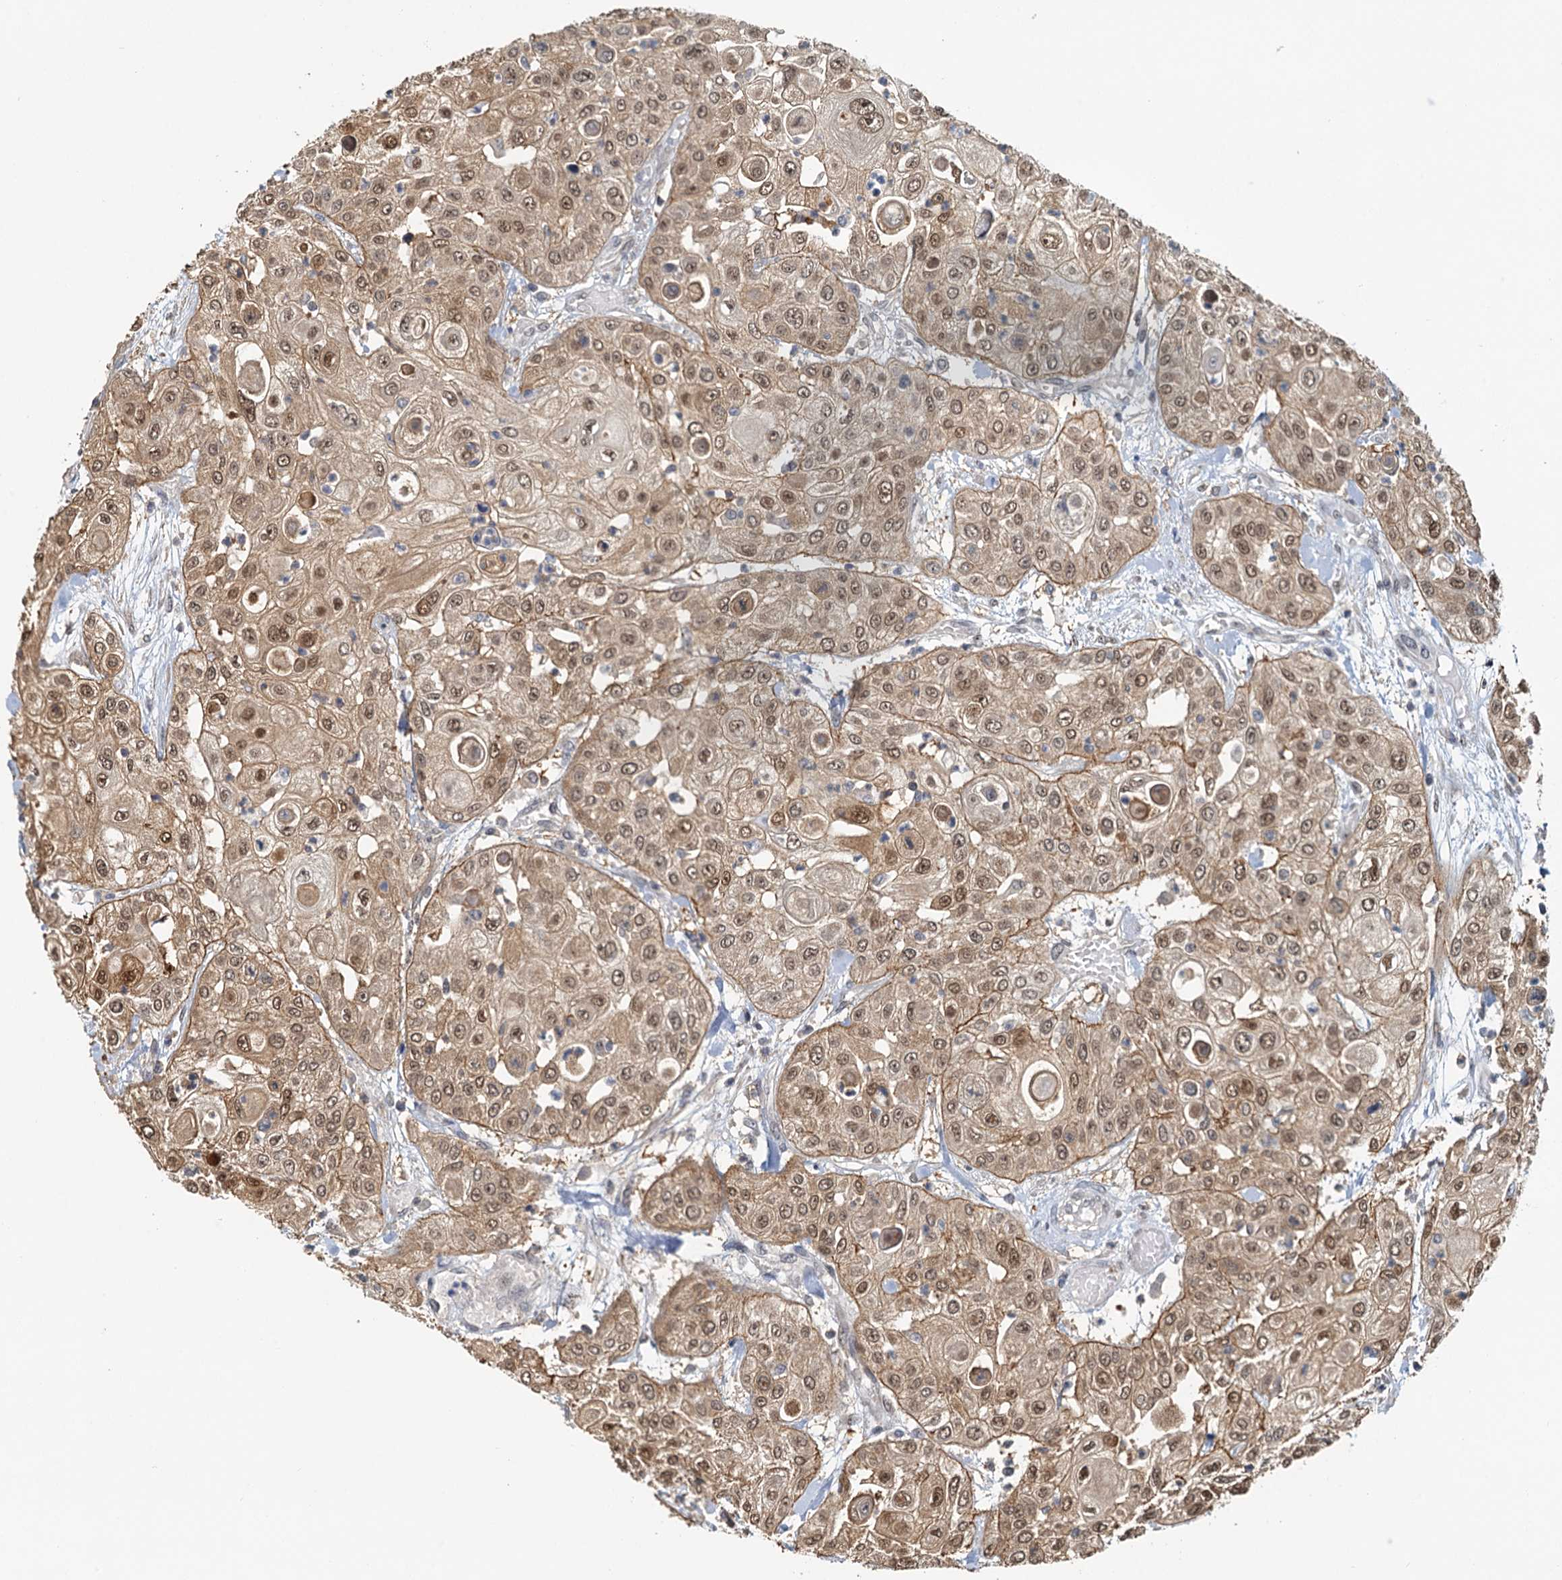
{"staining": {"intensity": "moderate", "quantity": ">75%", "location": "cytoplasmic/membranous,nuclear"}, "tissue": "urothelial cancer", "cell_type": "Tumor cells", "image_type": "cancer", "snomed": [{"axis": "morphology", "description": "Urothelial carcinoma, High grade"}, {"axis": "topography", "description": "Urinary bladder"}], "caption": "Urothelial cancer was stained to show a protein in brown. There is medium levels of moderate cytoplasmic/membranous and nuclear expression in about >75% of tumor cells.", "gene": "SPINDOC", "patient": {"sex": "female", "age": 79}}